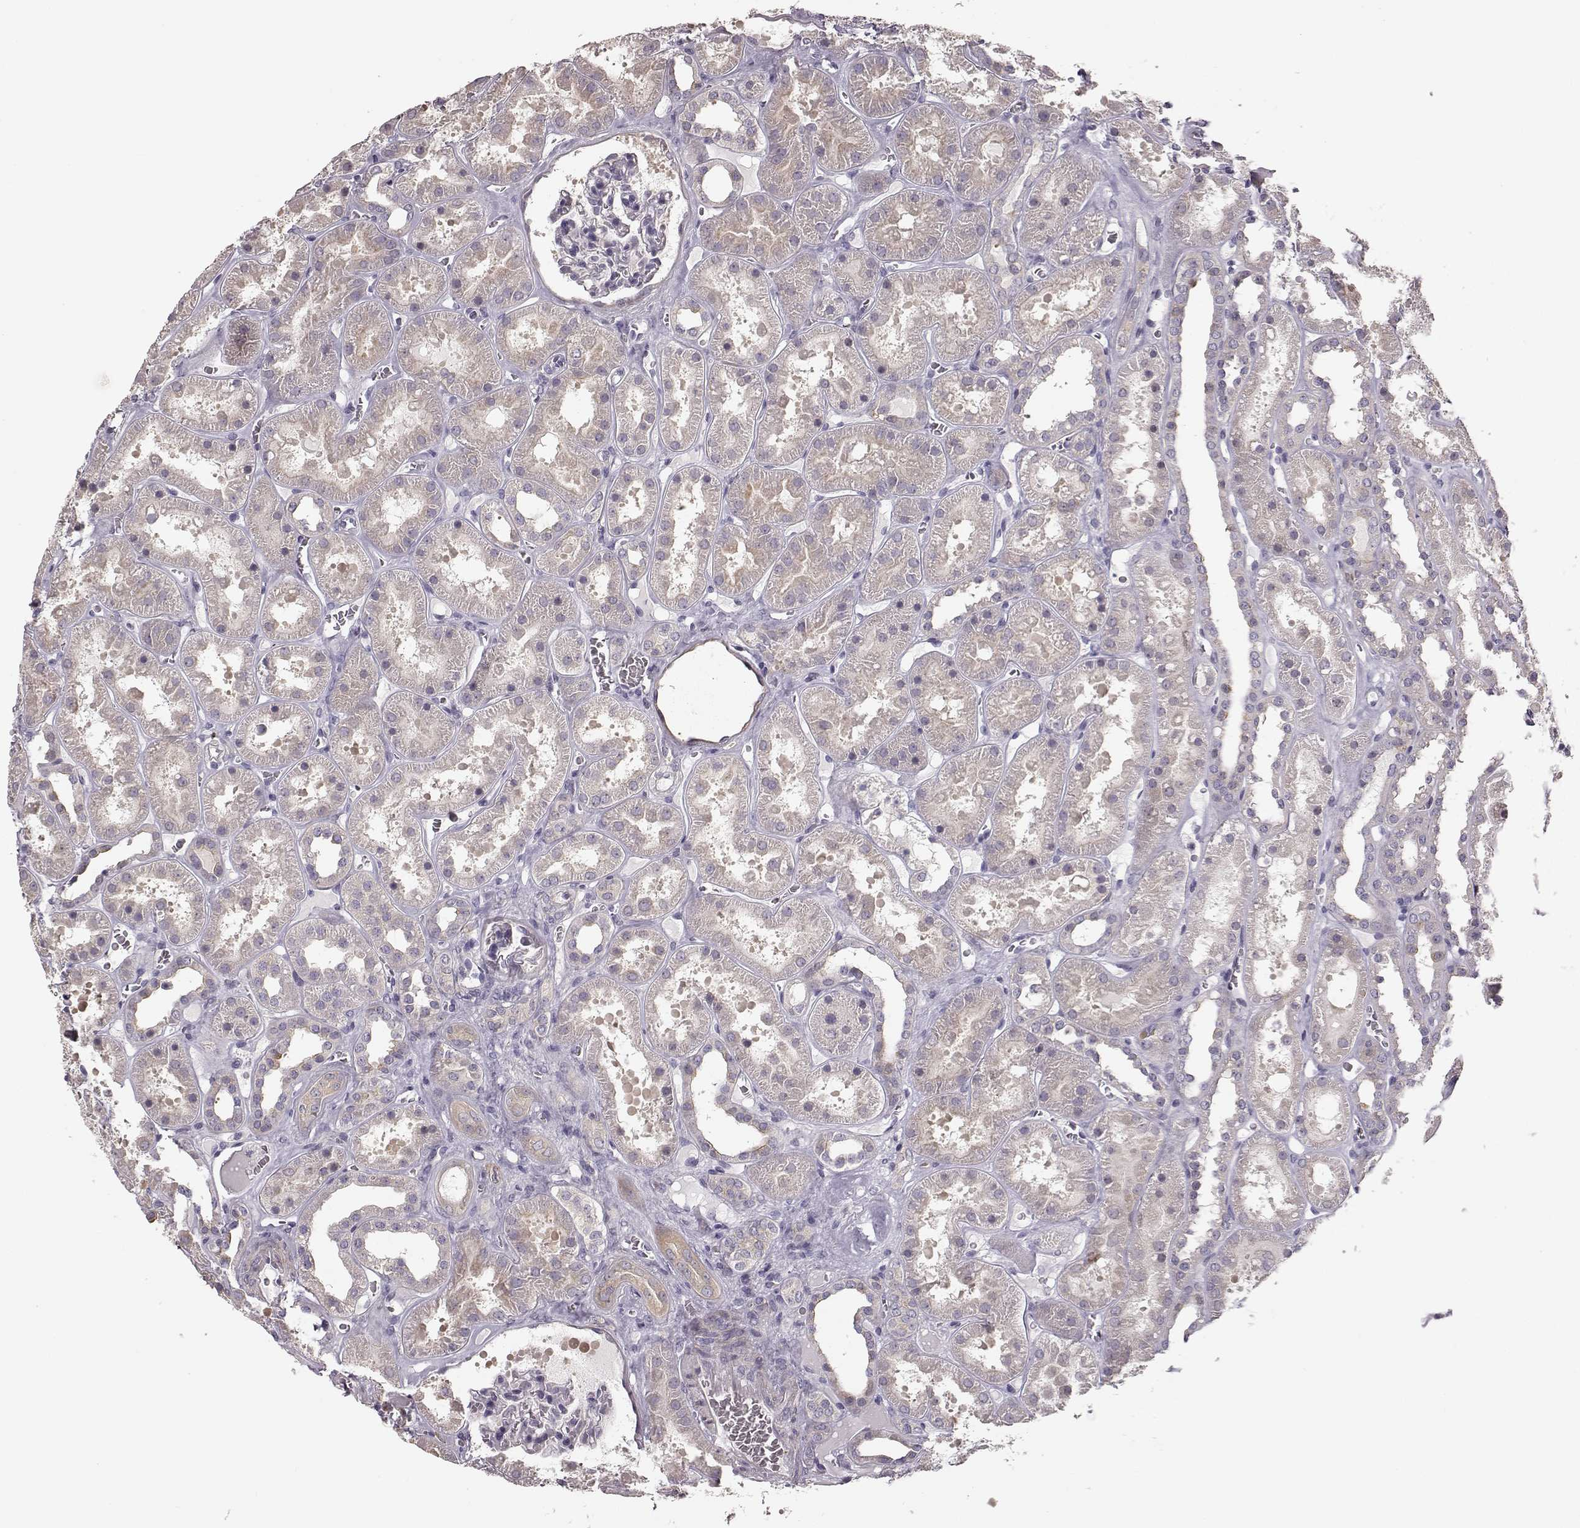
{"staining": {"intensity": "negative", "quantity": "none", "location": "none"}, "tissue": "kidney", "cell_type": "Cells in glomeruli", "image_type": "normal", "snomed": [{"axis": "morphology", "description": "Normal tissue, NOS"}, {"axis": "topography", "description": "Kidney"}], "caption": "Immunohistochemistry (IHC) micrograph of benign kidney stained for a protein (brown), which displays no expression in cells in glomeruli.", "gene": "GPR50", "patient": {"sex": "female", "age": 41}}